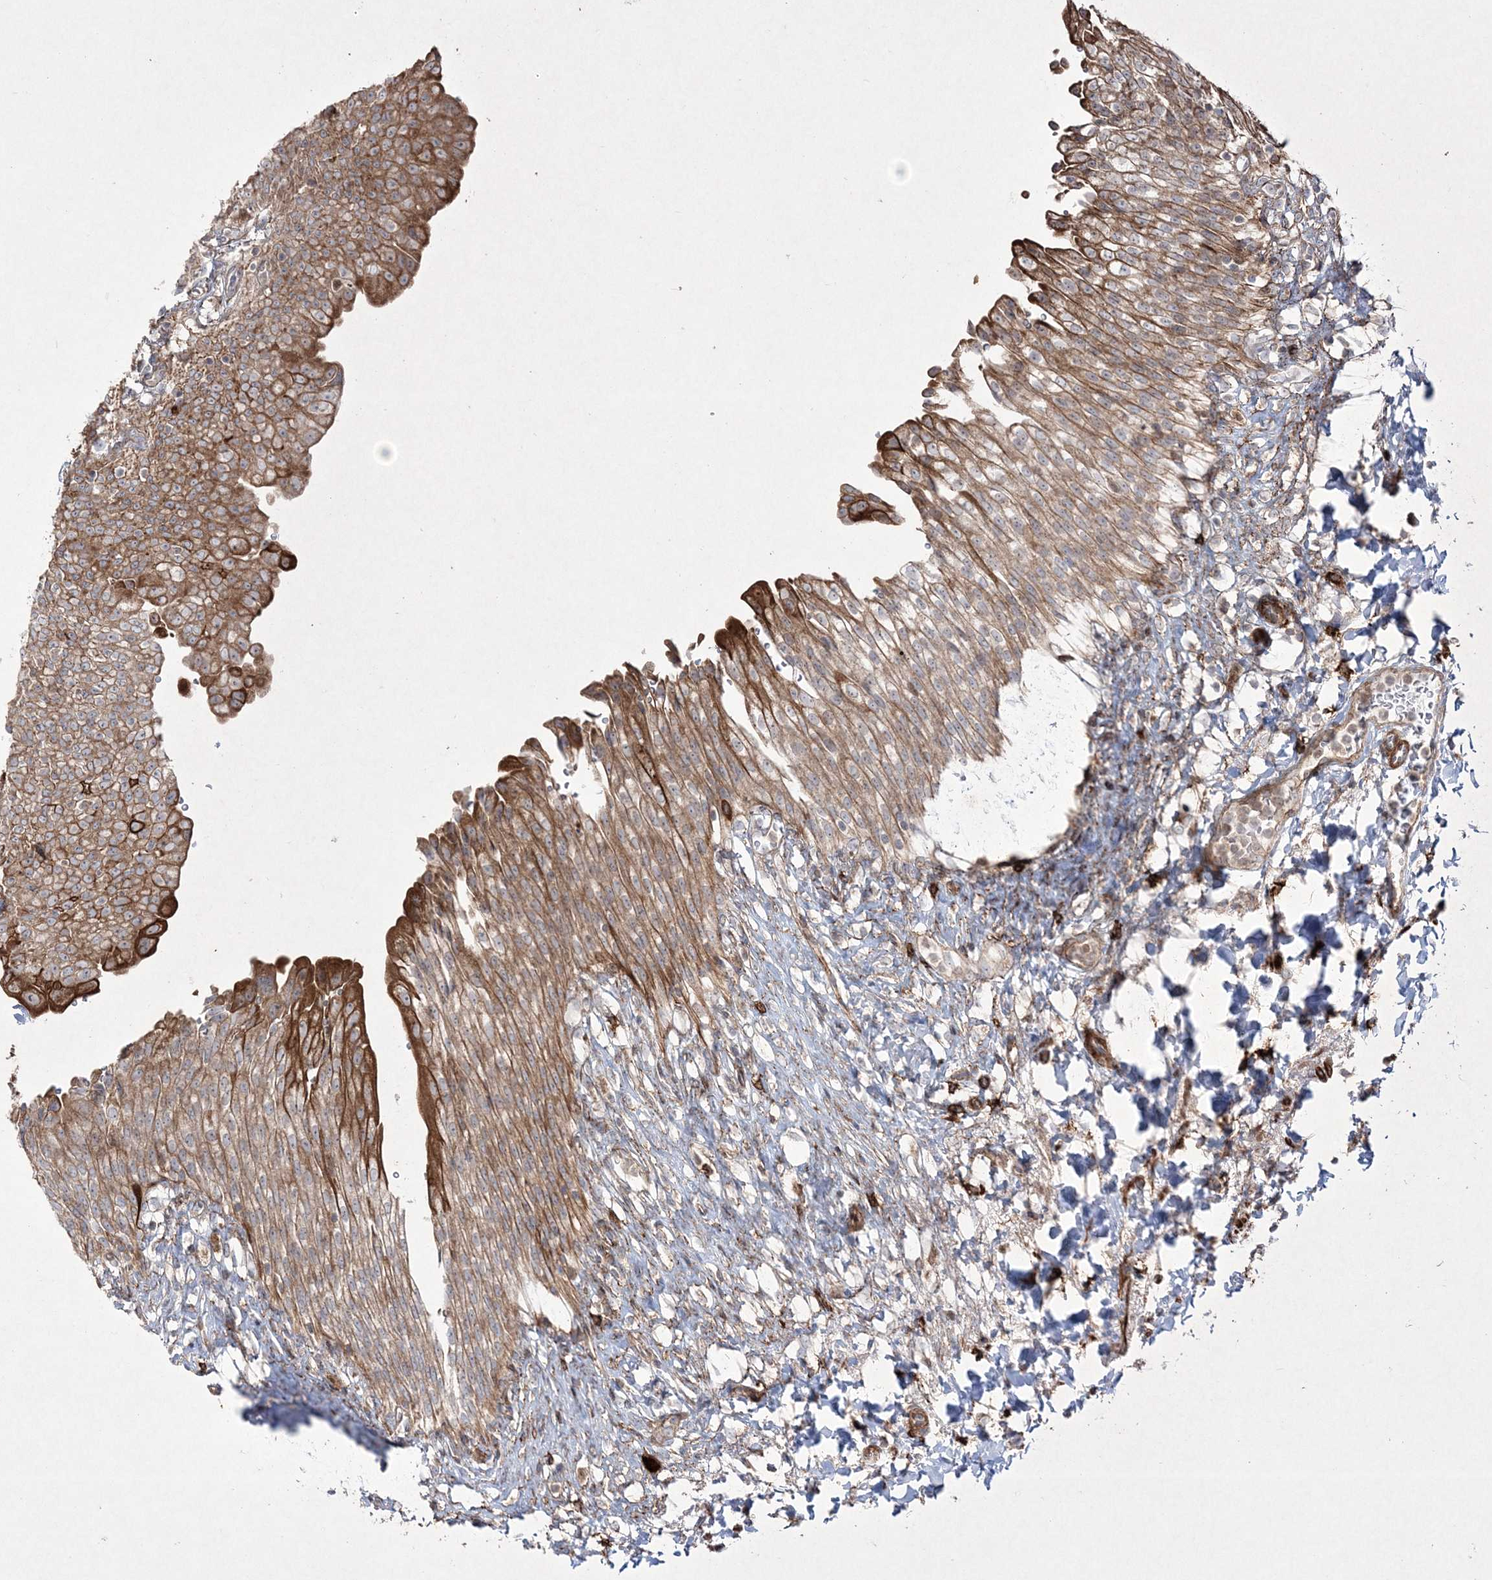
{"staining": {"intensity": "strong", "quantity": "25%-75%", "location": "cytoplasmic/membranous"}, "tissue": "urinary bladder", "cell_type": "Urothelial cells", "image_type": "normal", "snomed": [{"axis": "morphology", "description": "Urothelial carcinoma, High grade"}, {"axis": "topography", "description": "Urinary bladder"}], "caption": "Urinary bladder stained with a brown dye reveals strong cytoplasmic/membranous positive positivity in about 25%-75% of urothelial cells.", "gene": "RICTOR", "patient": {"sex": "male", "age": 46}}